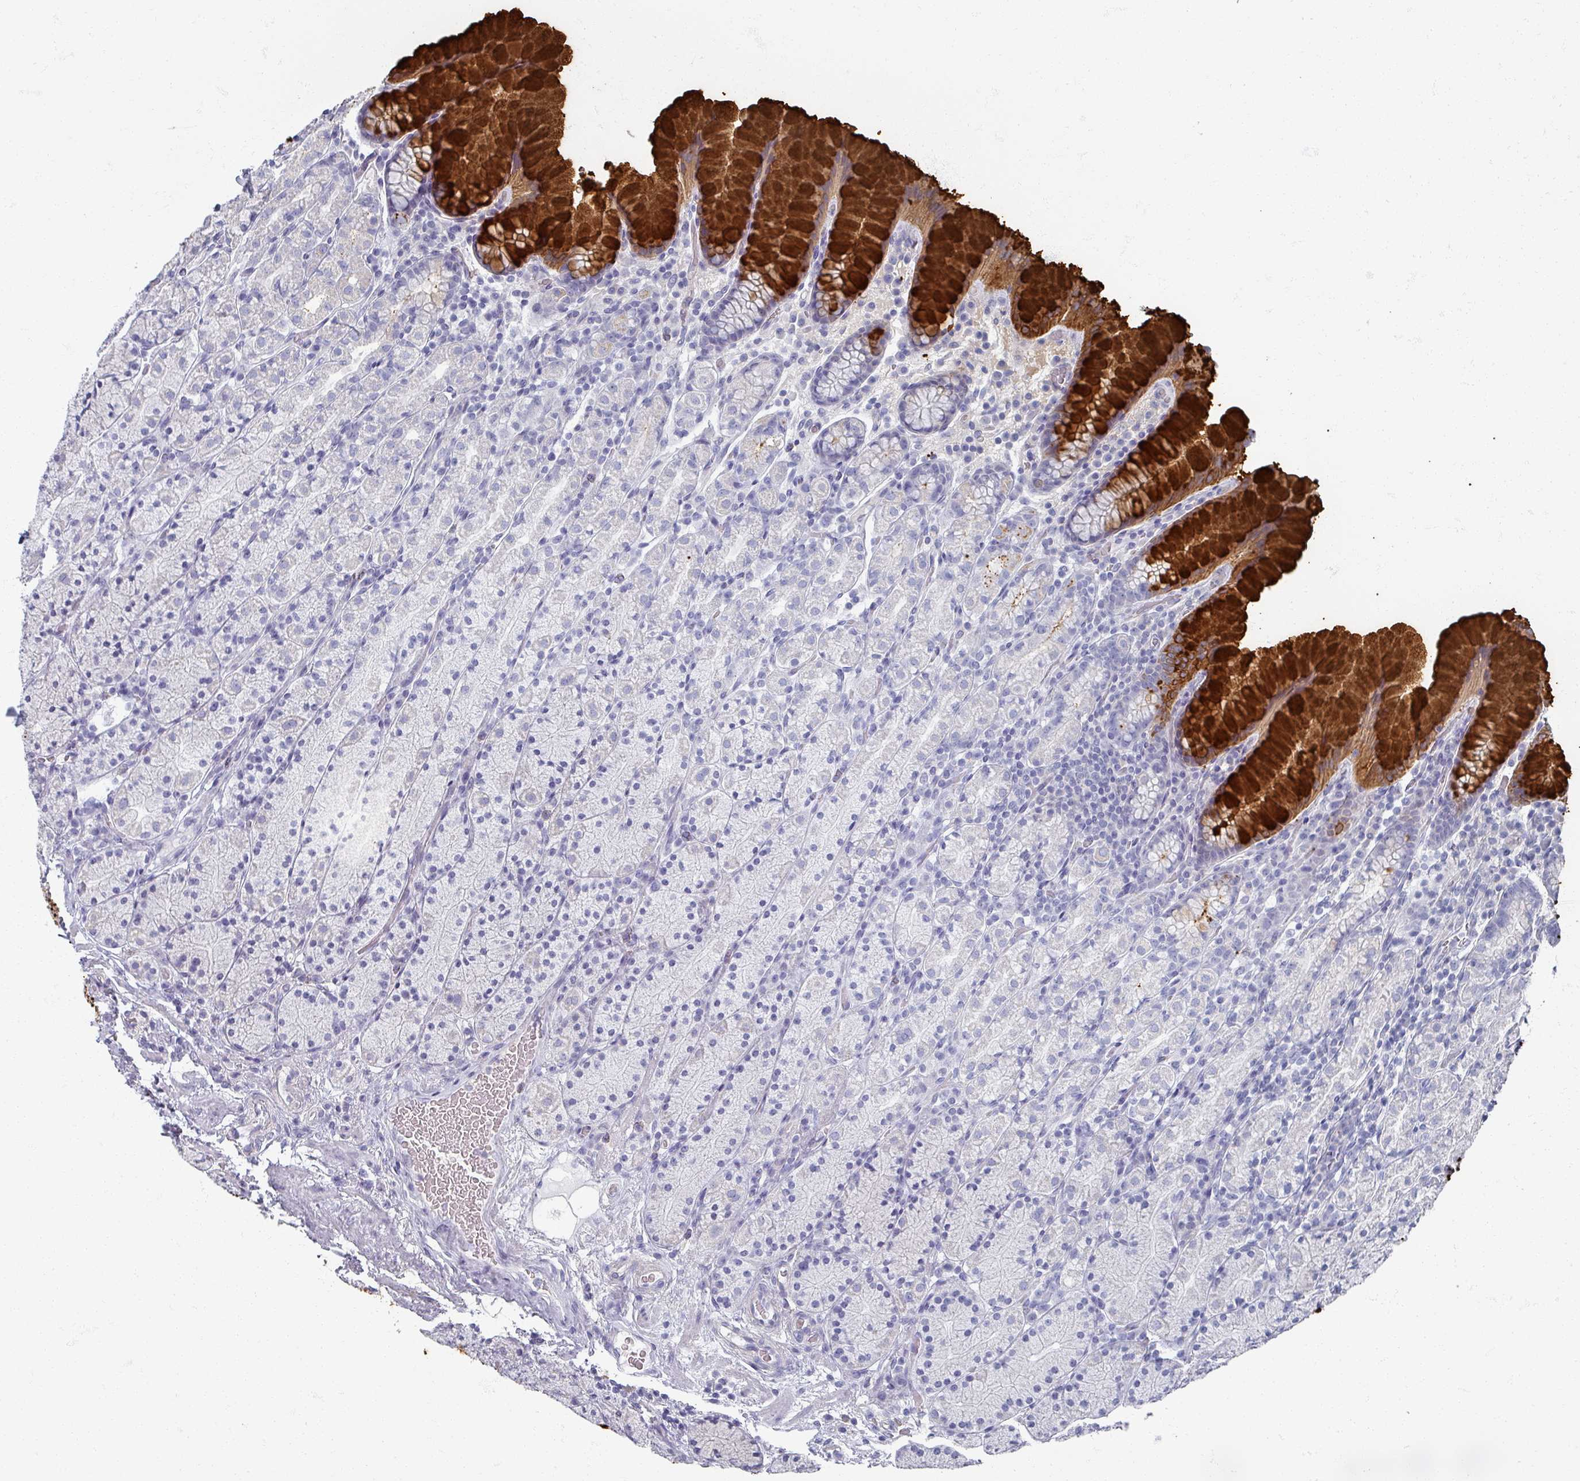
{"staining": {"intensity": "strong", "quantity": "25%-75%", "location": "cytoplasmic/membranous"}, "tissue": "stomach", "cell_type": "Glandular cells", "image_type": "normal", "snomed": [{"axis": "morphology", "description": "Normal tissue, NOS"}, {"axis": "topography", "description": "Stomach, upper"}, {"axis": "topography", "description": "Stomach"}], "caption": "An immunohistochemistry histopathology image of benign tissue is shown. Protein staining in brown labels strong cytoplasmic/membranous positivity in stomach within glandular cells. (DAB (3,3'-diaminobenzidine) IHC with brightfield microscopy, high magnification).", "gene": "OMG", "patient": {"sex": "male", "age": 62}}